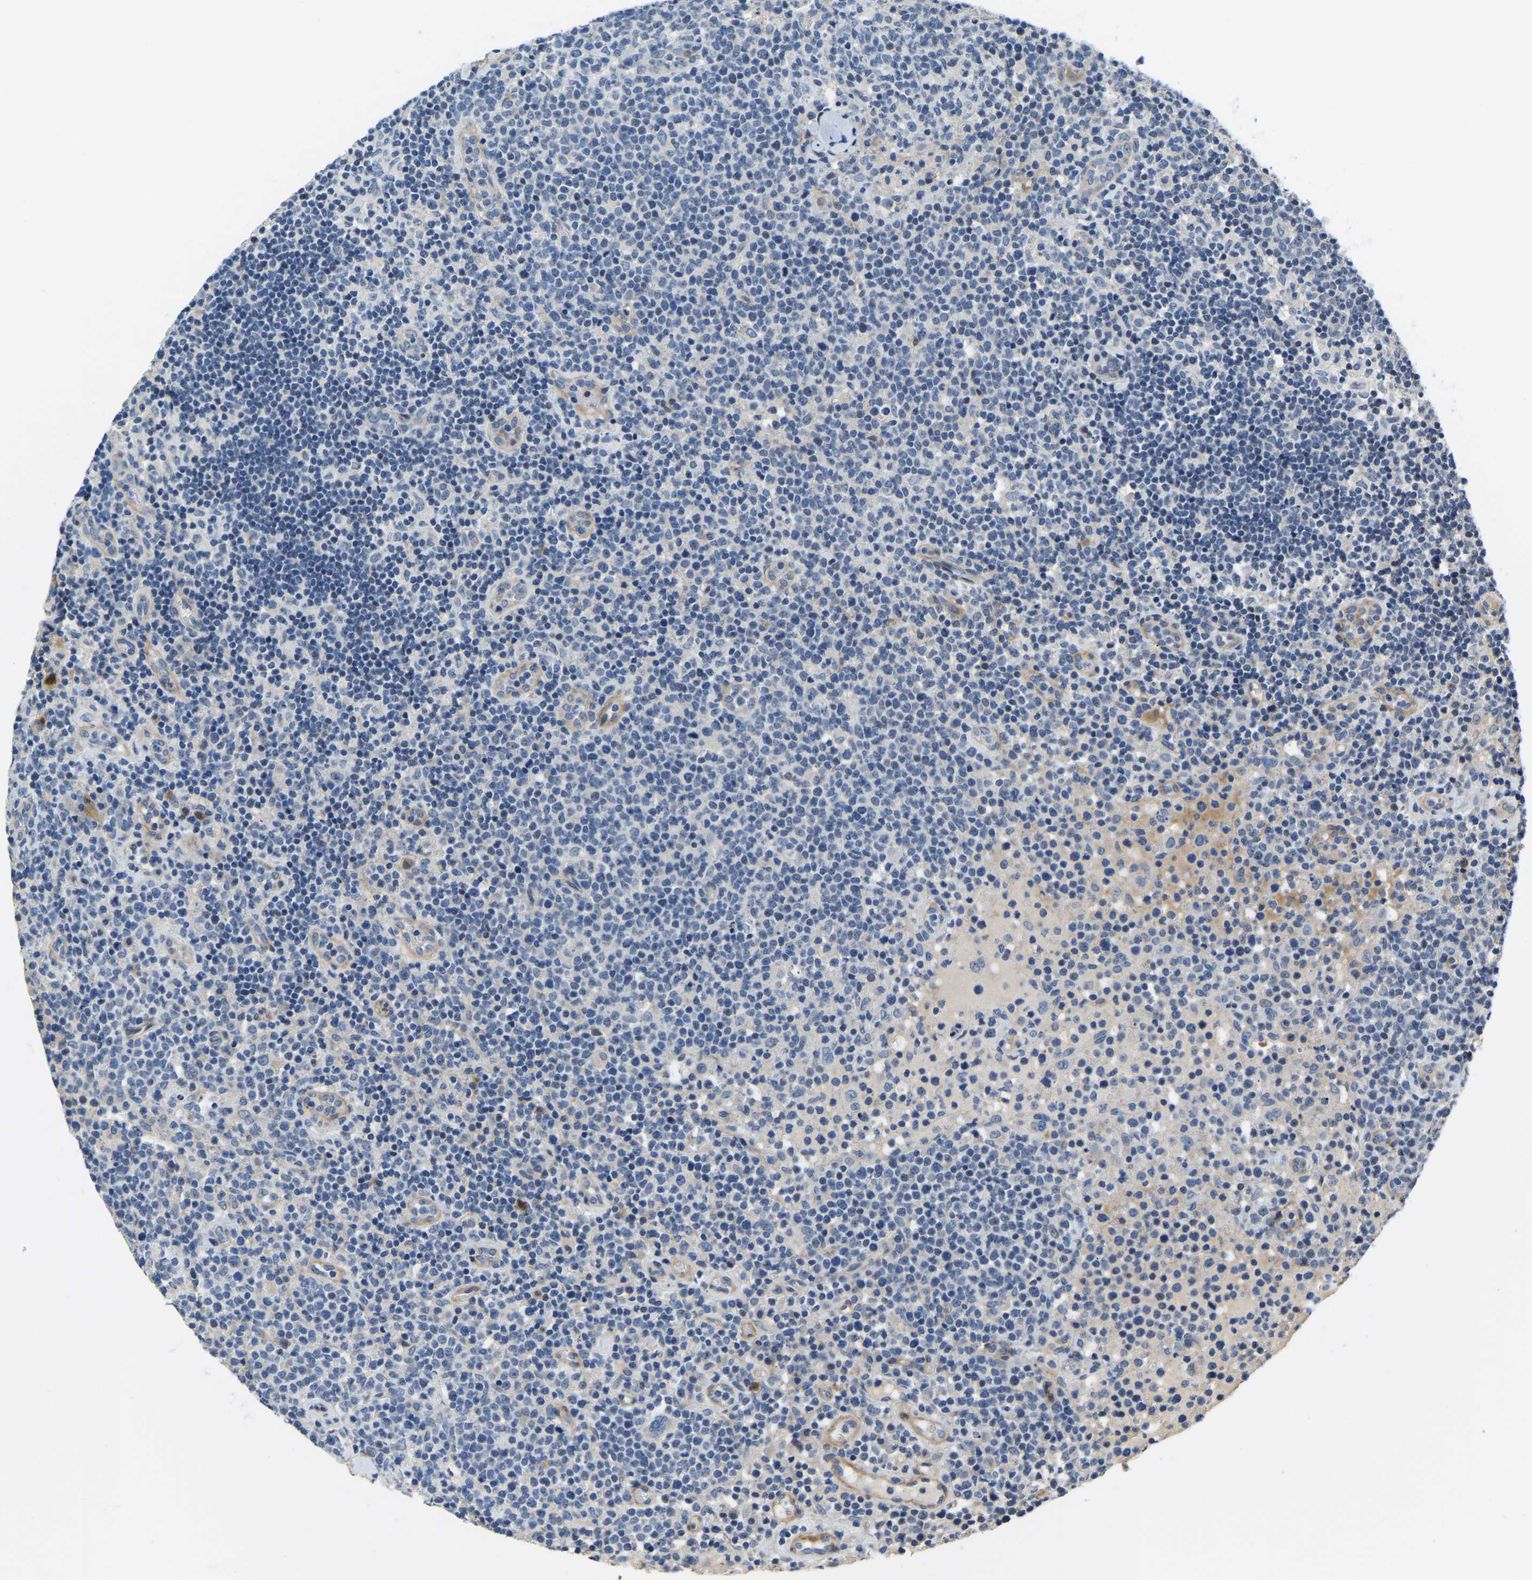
{"staining": {"intensity": "negative", "quantity": "none", "location": "none"}, "tissue": "lymphoma", "cell_type": "Tumor cells", "image_type": "cancer", "snomed": [{"axis": "morphology", "description": "Malignant lymphoma, non-Hodgkin's type, High grade"}, {"axis": "topography", "description": "Lymph node"}], "caption": "High magnification brightfield microscopy of lymphoma stained with DAB (brown) and counterstained with hematoxylin (blue): tumor cells show no significant expression.", "gene": "LIAS", "patient": {"sex": "male", "age": 61}}